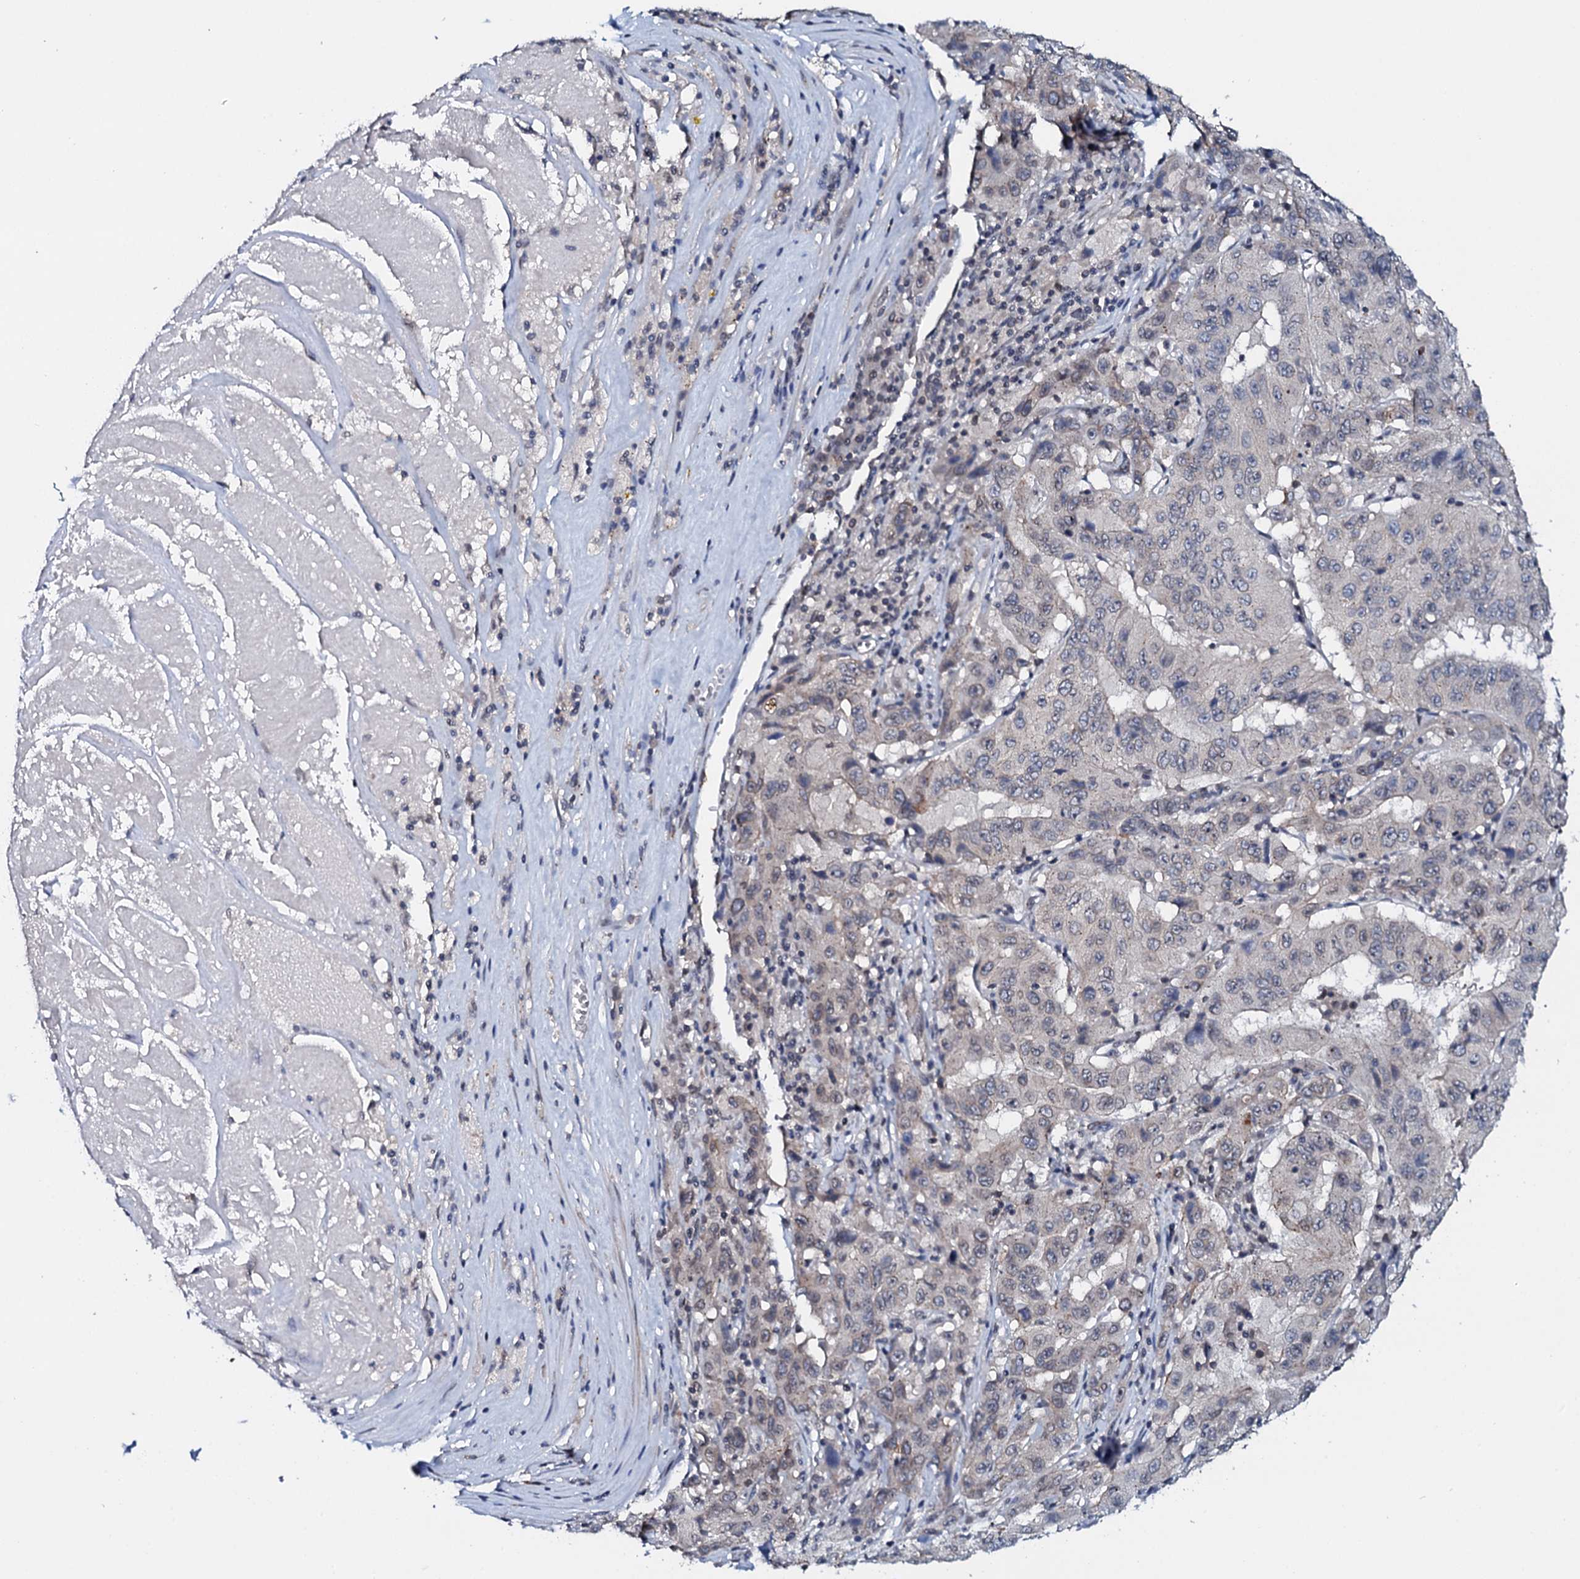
{"staining": {"intensity": "negative", "quantity": "none", "location": "none"}, "tissue": "pancreatic cancer", "cell_type": "Tumor cells", "image_type": "cancer", "snomed": [{"axis": "morphology", "description": "Adenocarcinoma, NOS"}, {"axis": "topography", "description": "Pancreas"}], "caption": "Tumor cells are negative for protein expression in human pancreatic cancer.", "gene": "SNTA1", "patient": {"sex": "male", "age": 63}}